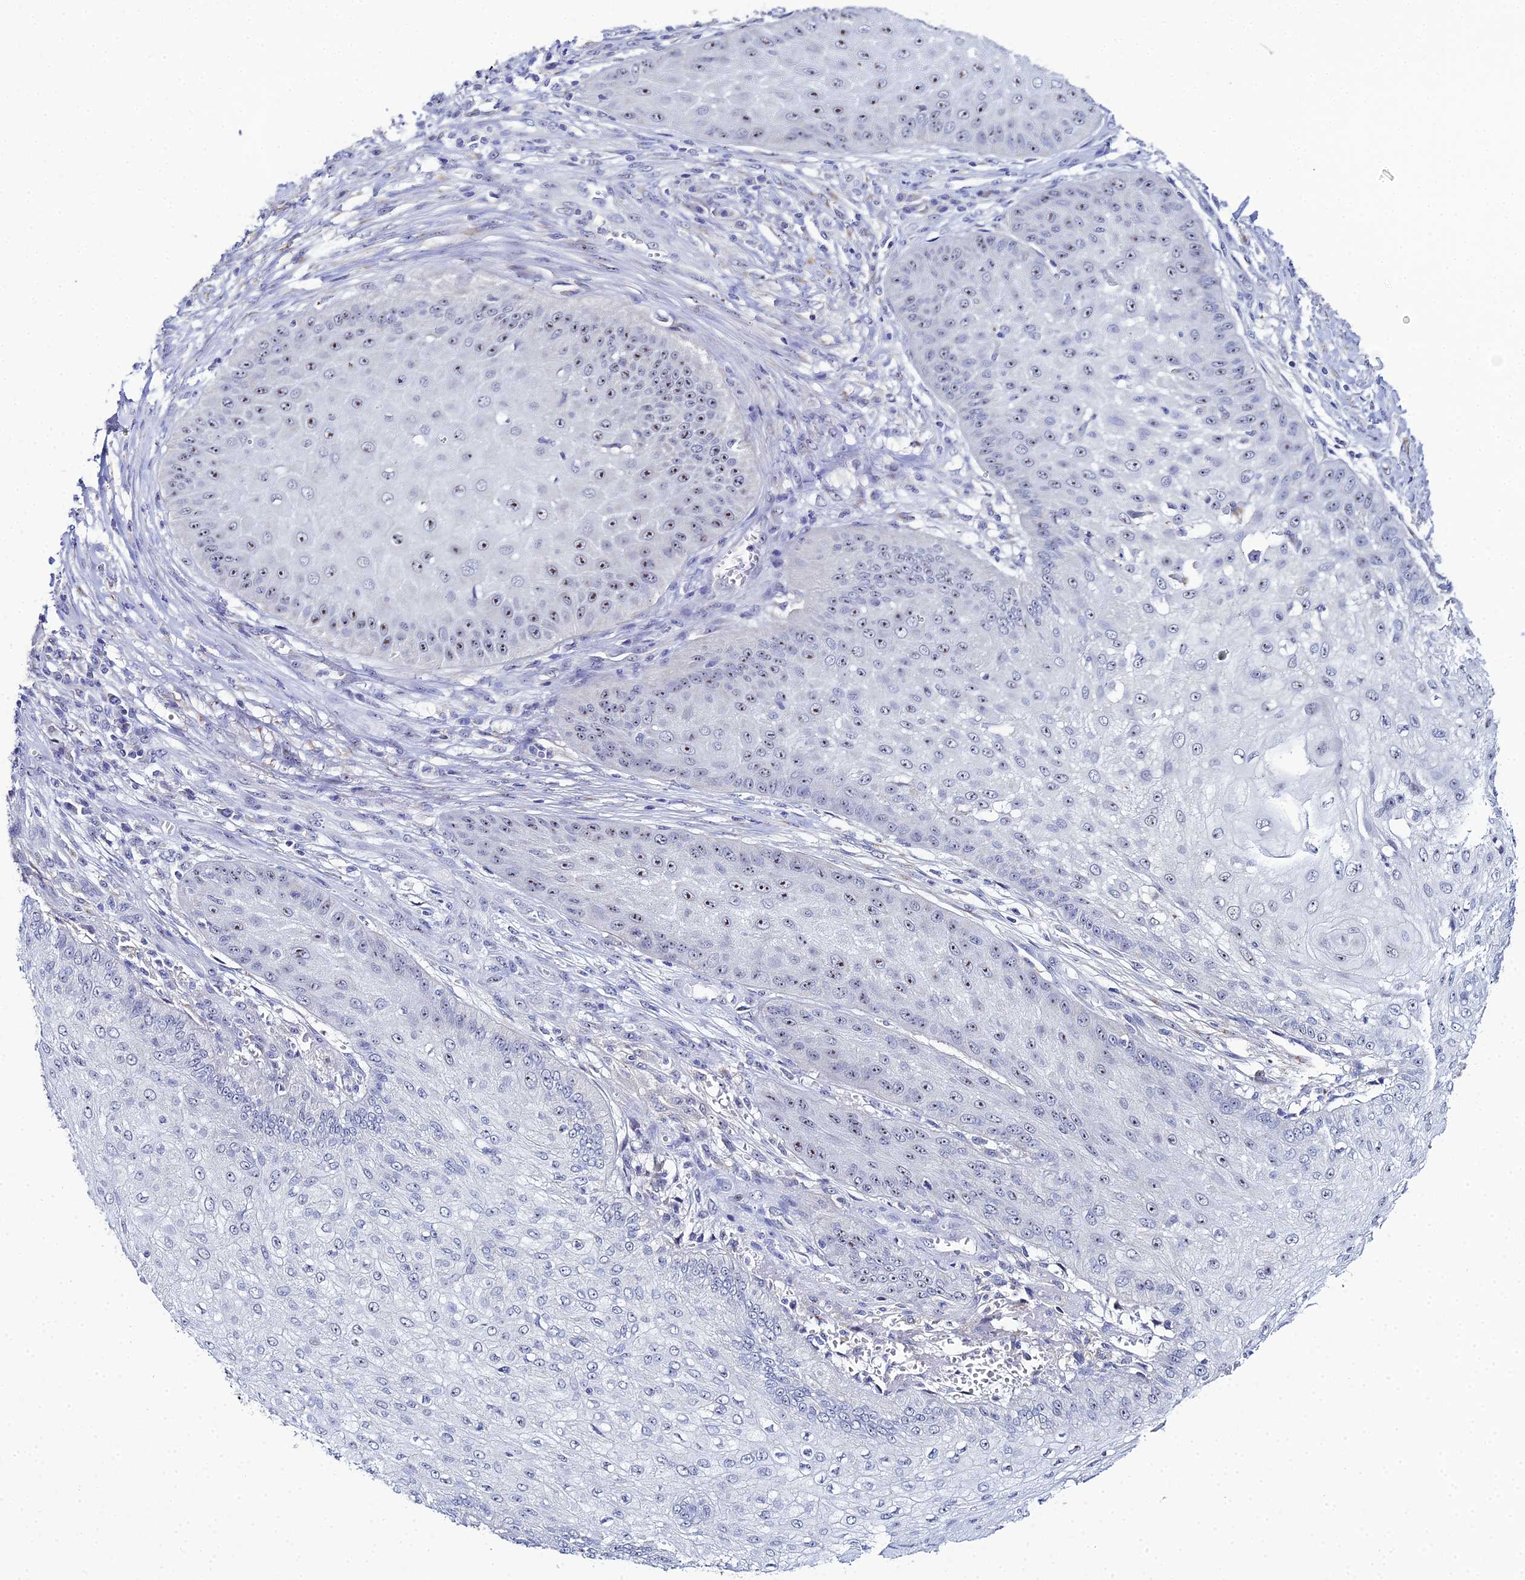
{"staining": {"intensity": "moderate", "quantity": "<25%", "location": "nuclear"}, "tissue": "skin cancer", "cell_type": "Tumor cells", "image_type": "cancer", "snomed": [{"axis": "morphology", "description": "Squamous cell carcinoma, NOS"}, {"axis": "topography", "description": "Skin"}], "caption": "IHC micrograph of neoplastic tissue: skin cancer (squamous cell carcinoma) stained using immunohistochemistry shows low levels of moderate protein expression localized specifically in the nuclear of tumor cells, appearing as a nuclear brown color.", "gene": "PLPP4", "patient": {"sex": "male", "age": 70}}